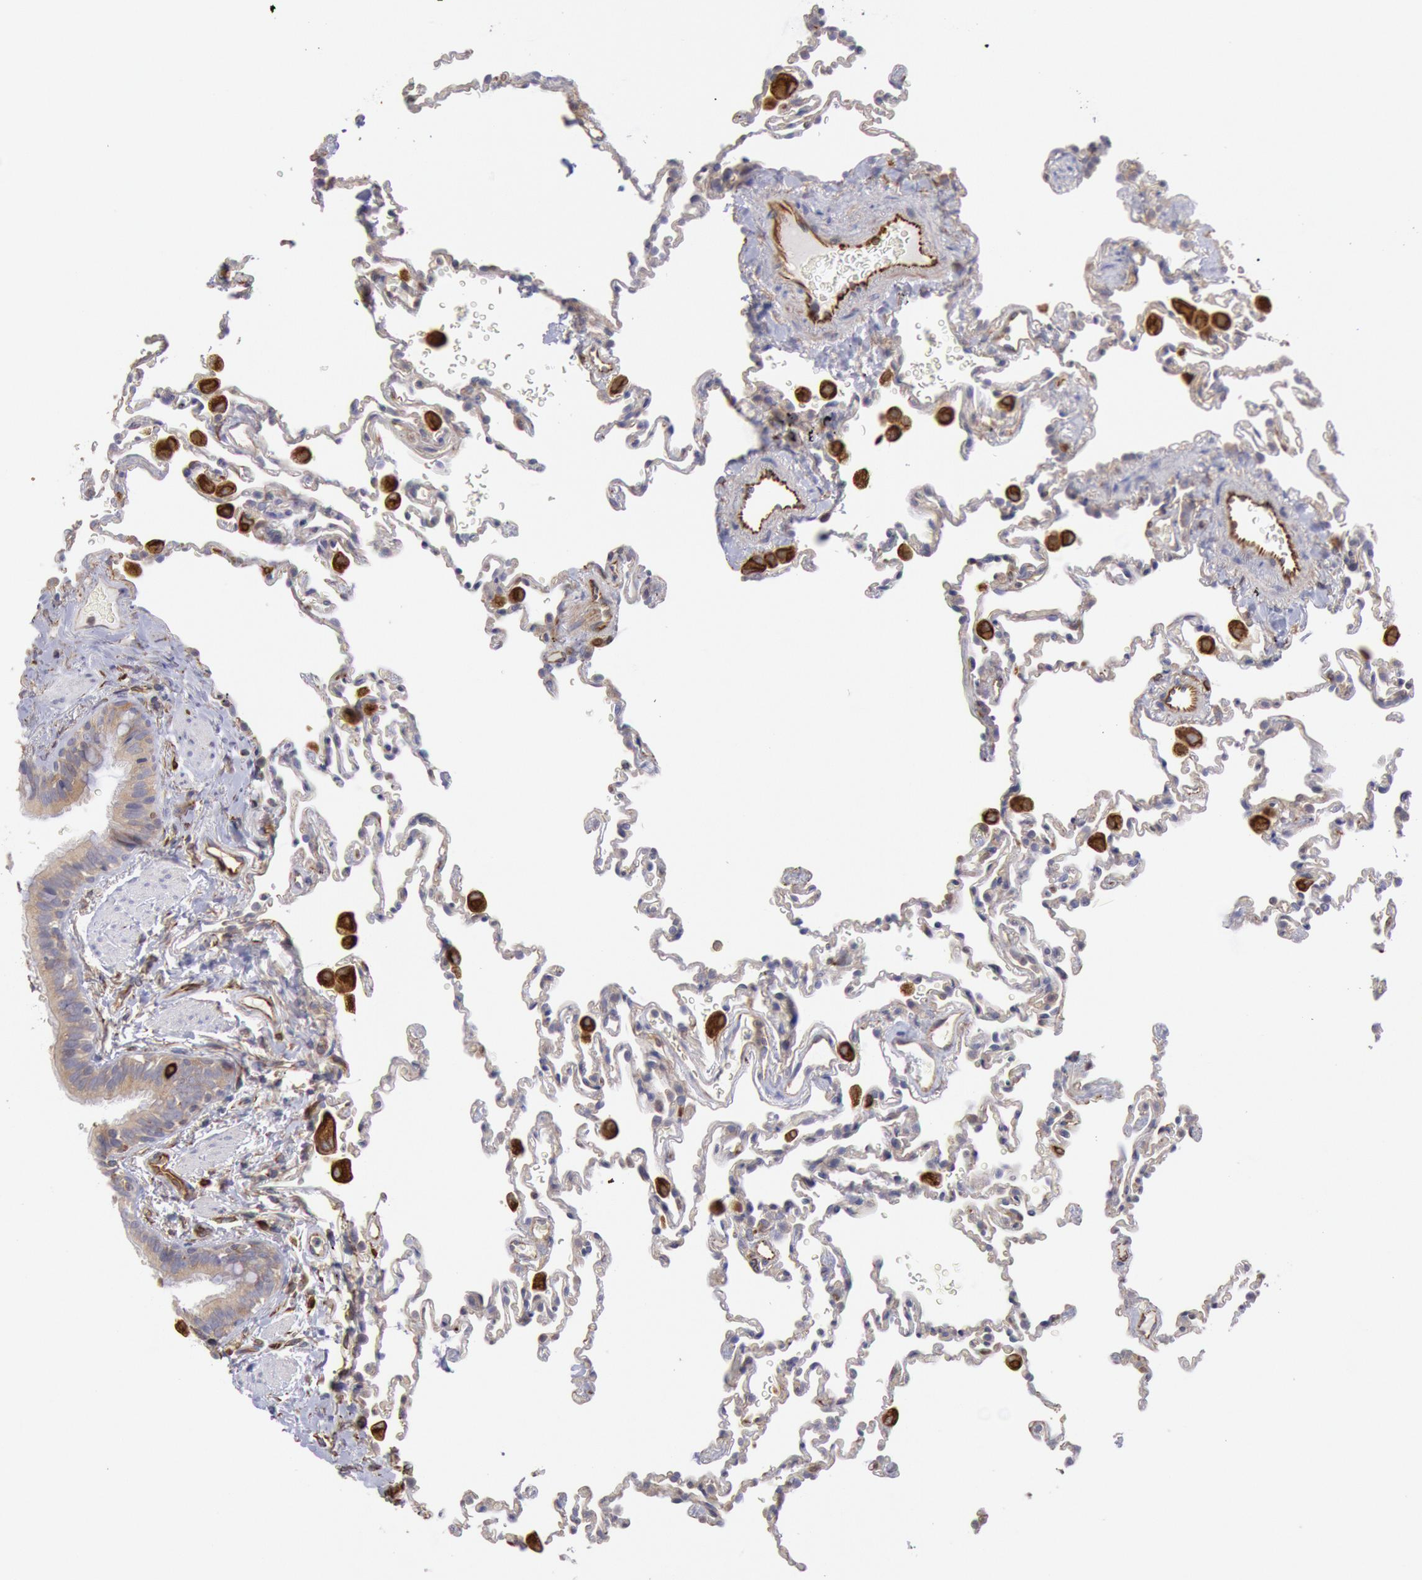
{"staining": {"intensity": "weak", "quantity": "<25%", "location": "cytoplasmic/membranous"}, "tissue": "lung", "cell_type": "Alveolar cells", "image_type": "normal", "snomed": [{"axis": "morphology", "description": "Normal tissue, NOS"}, {"axis": "topography", "description": "Lung"}], "caption": "This image is of normal lung stained with immunohistochemistry (IHC) to label a protein in brown with the nuclei are counter-stained blue. There is no positivity in alveolar cells.", "gene": "RNF139", "patient": {"sex": "male", "age": 59}}